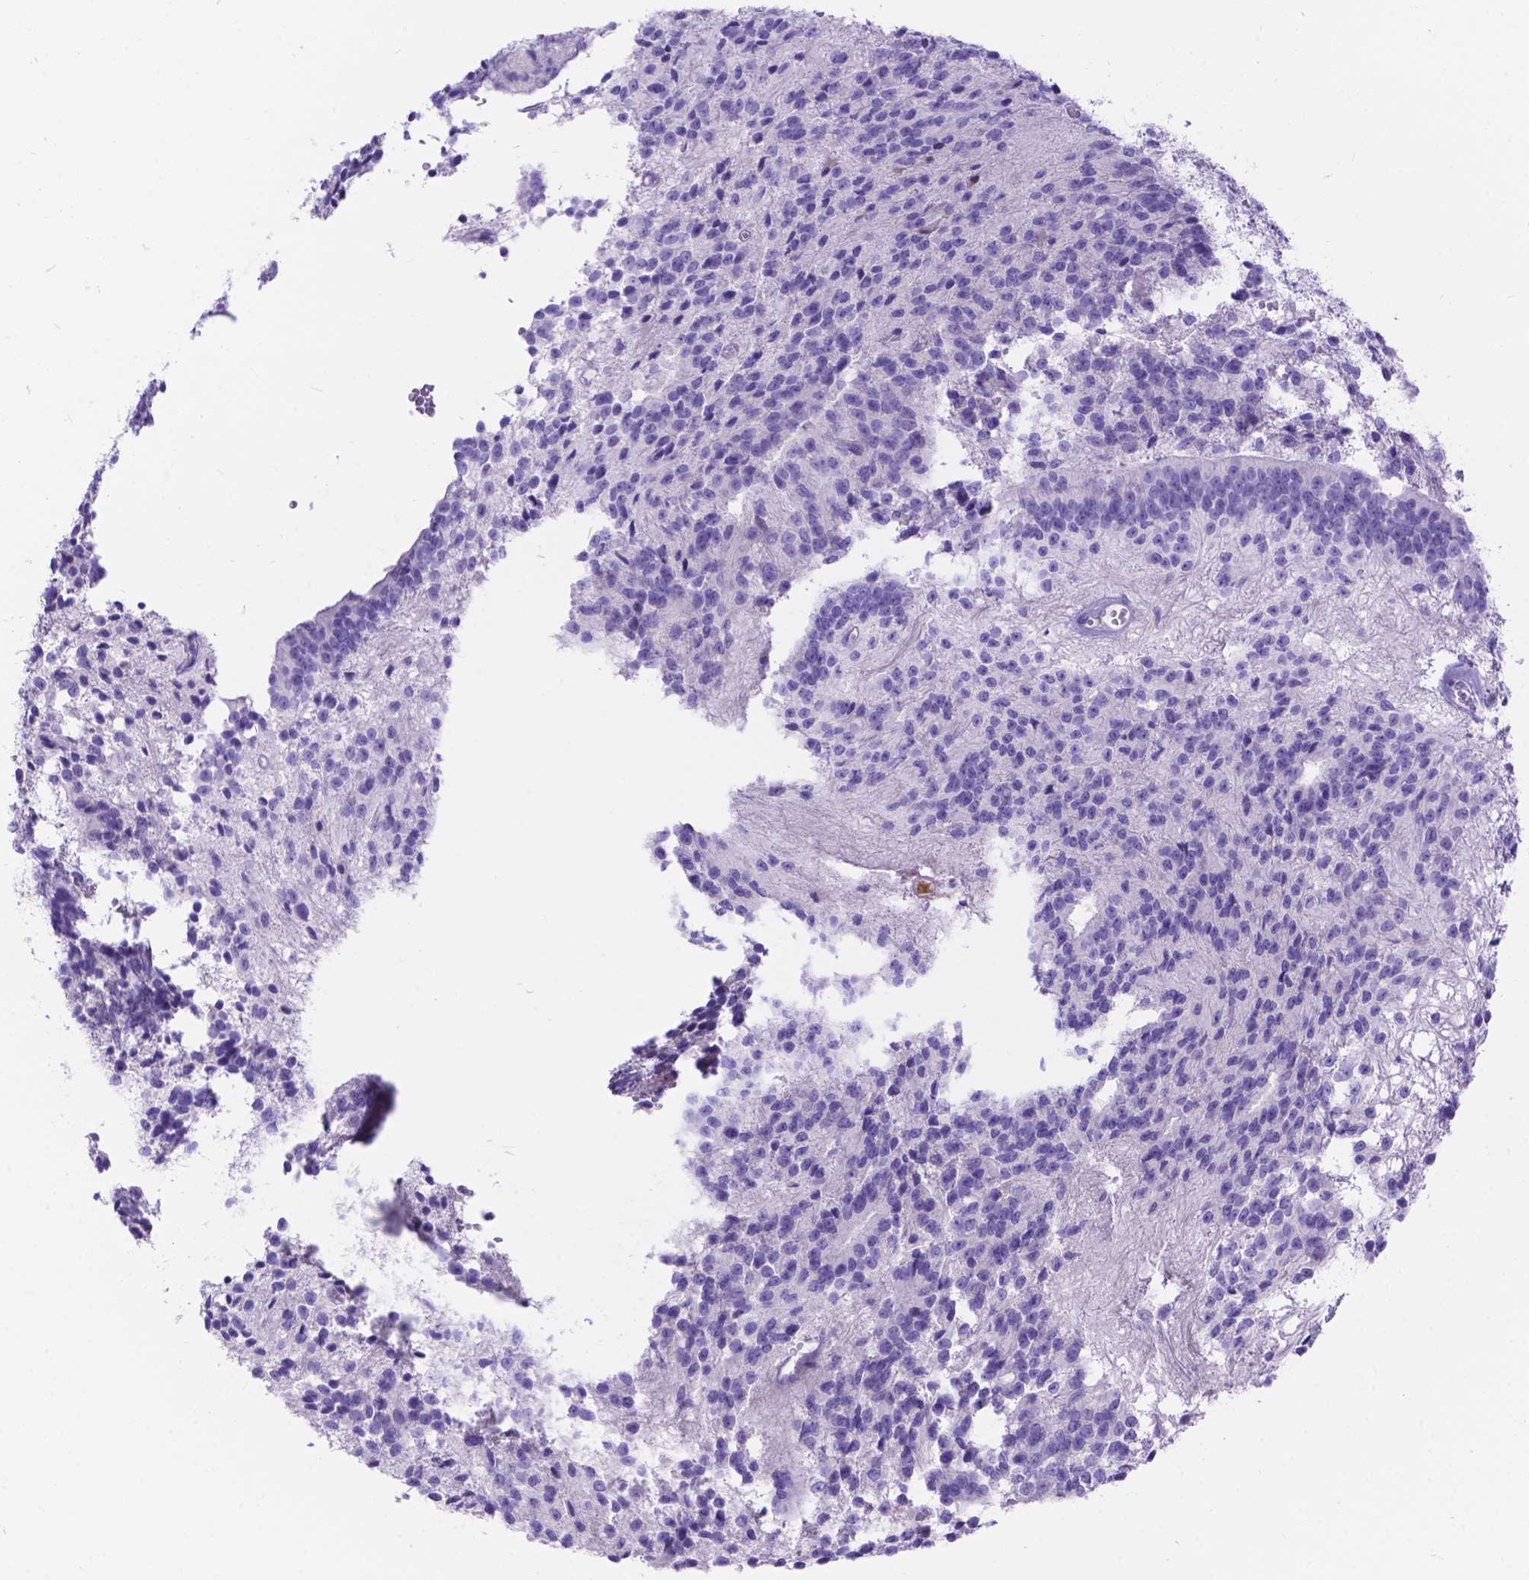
{"staining": {"intensity": "negative", "quantity": "none", "location": "none"}, "tissue": "glioma", "cell_type": "Tumor cells", "image_type": "cancer", "snomed": [{"axis": "morphology", "description": "Glioma, malignant, Low grade"}, {"axis": "topography", "description": "Brain"}], "caption": "Human malignant glioma (low-grade) stained for a protein using IHC shows no staining in tumor cells.", "gene": "KLHL10", "patient": {"sex": "male", "age": 31}}